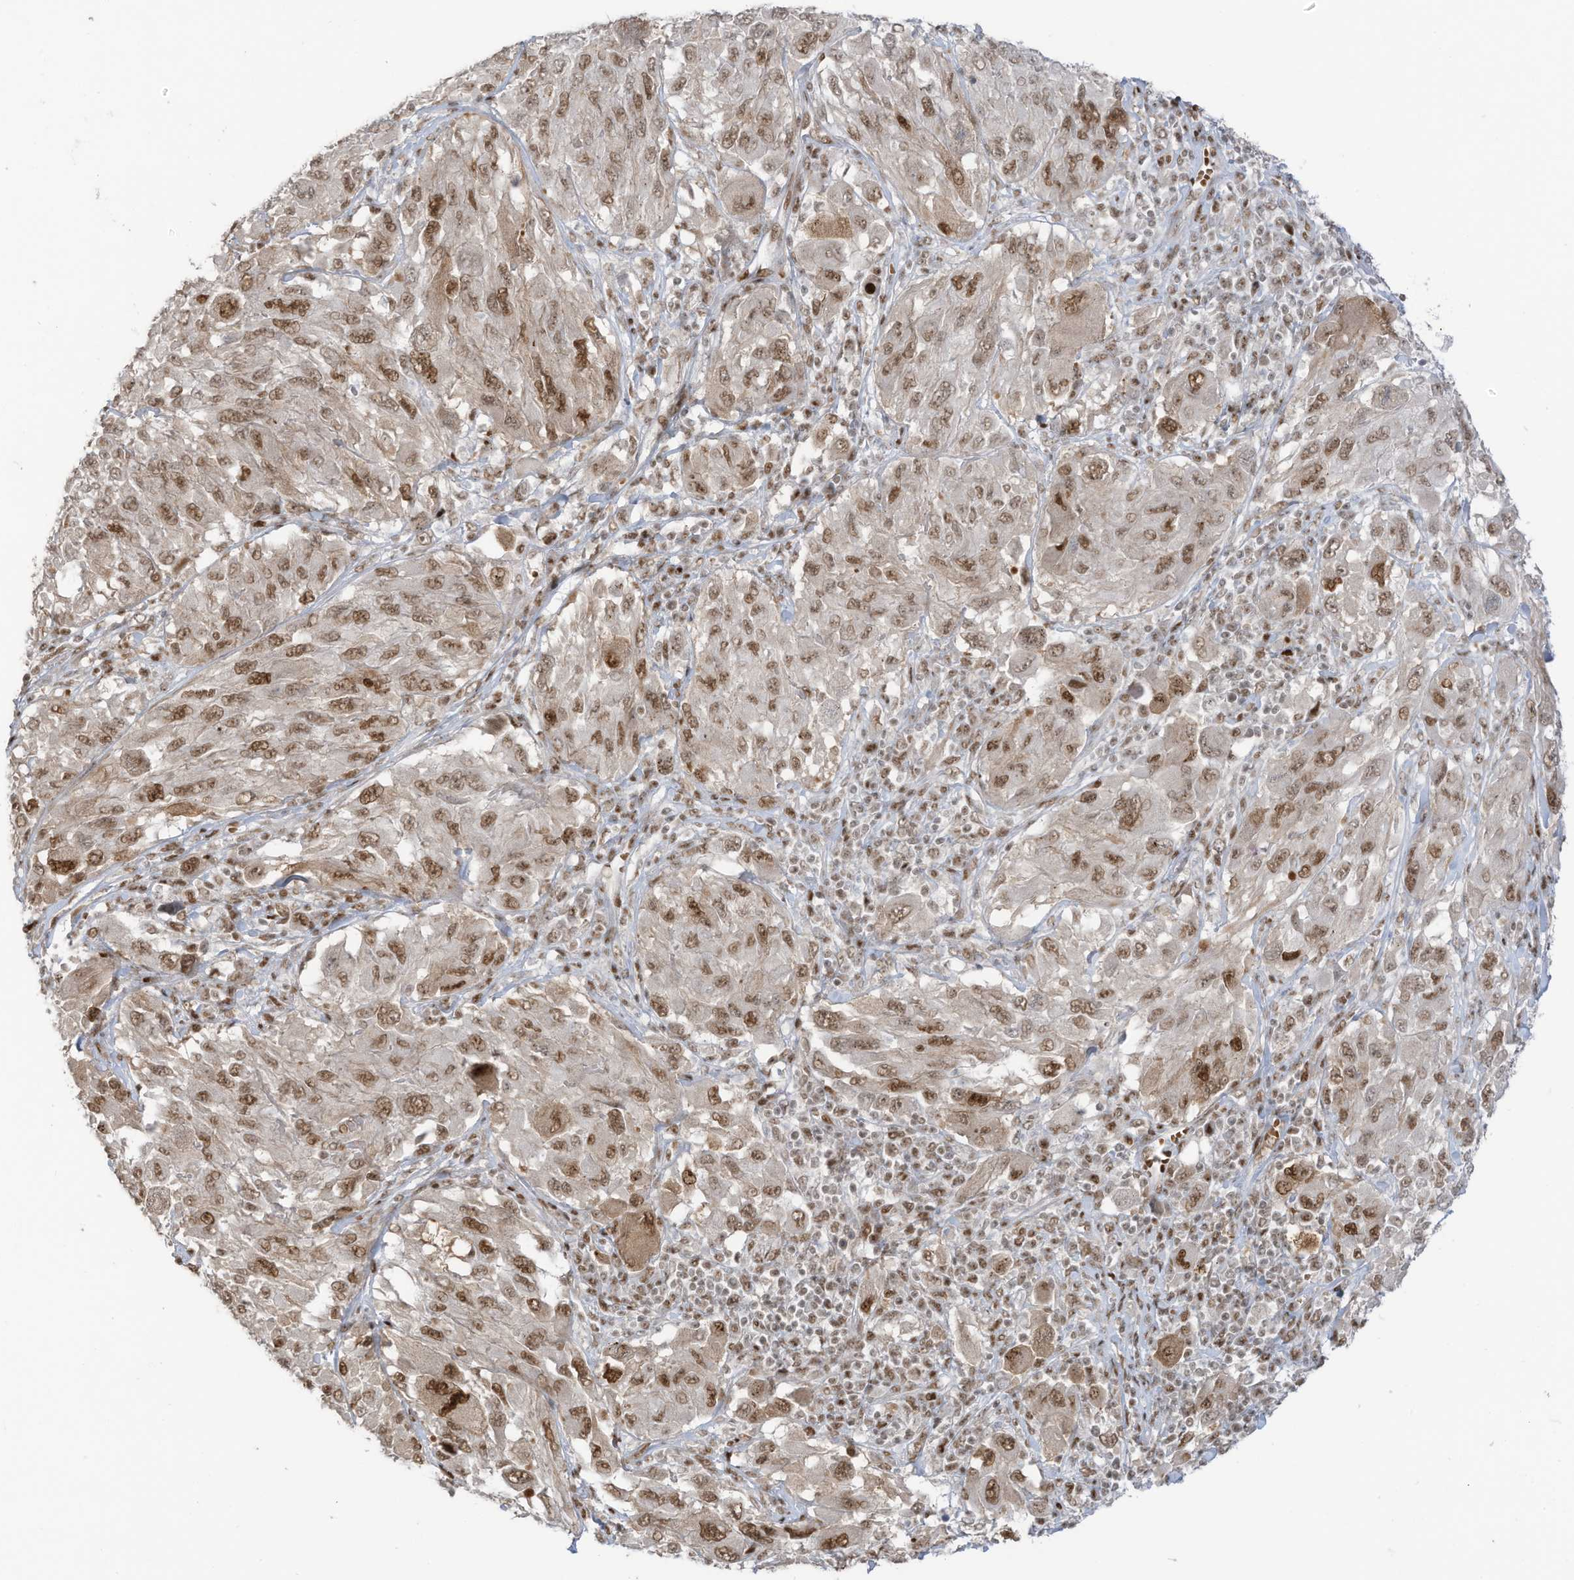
{"staining": {"intensity": "moderate", "quantity": ">75%", "location": "nuclear"}, "tissue": "melanoma", "cell_type": "Tumor cells", "image_type": "cancer", "snomed": [{"axis": "morphology", "description": "Malignant melanoma, NOS"}, {"axis": "topography", "description": "Skin"}], "caption": "Moderate nuclear positivity for a protein is appreciated in approximately >75% of tumor cells of malignant melanoma using IHC.", "gene": "ZCWPW2", "patient": {"sex": "female", "age": 91}}